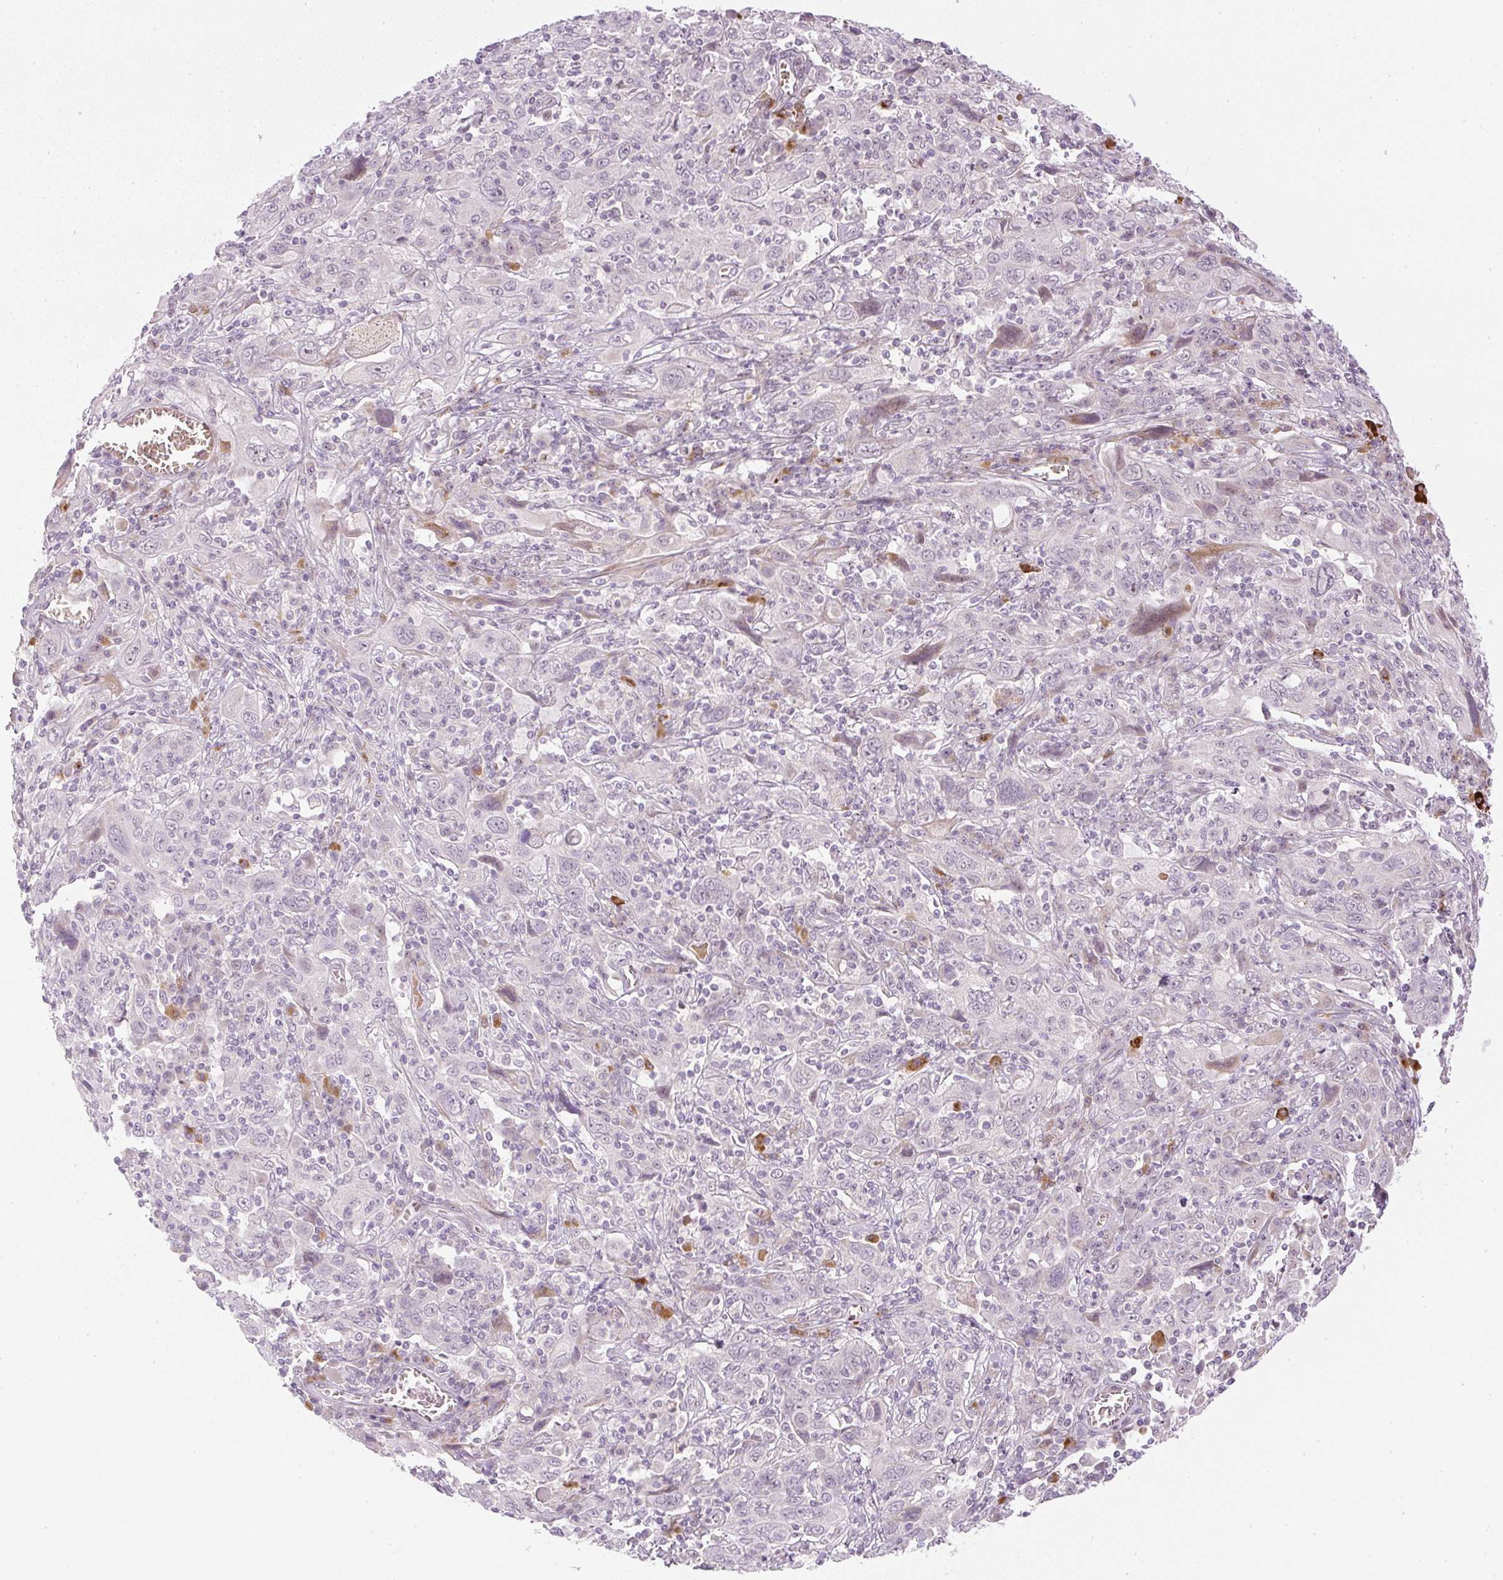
{"staining": {"intensity": "moderate", "quantity": "<25%", "location": "cytoplasmic/membranous,nuclear"}, "tissue": "cervical cancer", "cell_type": "Tumor cells", "image_type": "cancer", "snomed": [{"axis": "morphology", "description": "Squamous cell carcinoma, NOS"}, {"axis": "topography", "description": "Cervix"}], "caption": "A photomicrograph of human cervical cancer stained for a protein shows moderate cytoplasmic/membranous and nuclear brown staining in tumor cells. The protein of interest is shown in brown color, while the nuclei are stained blue.", "gene": "AAR2", "patient": {"sex": "female", "age": 46}}